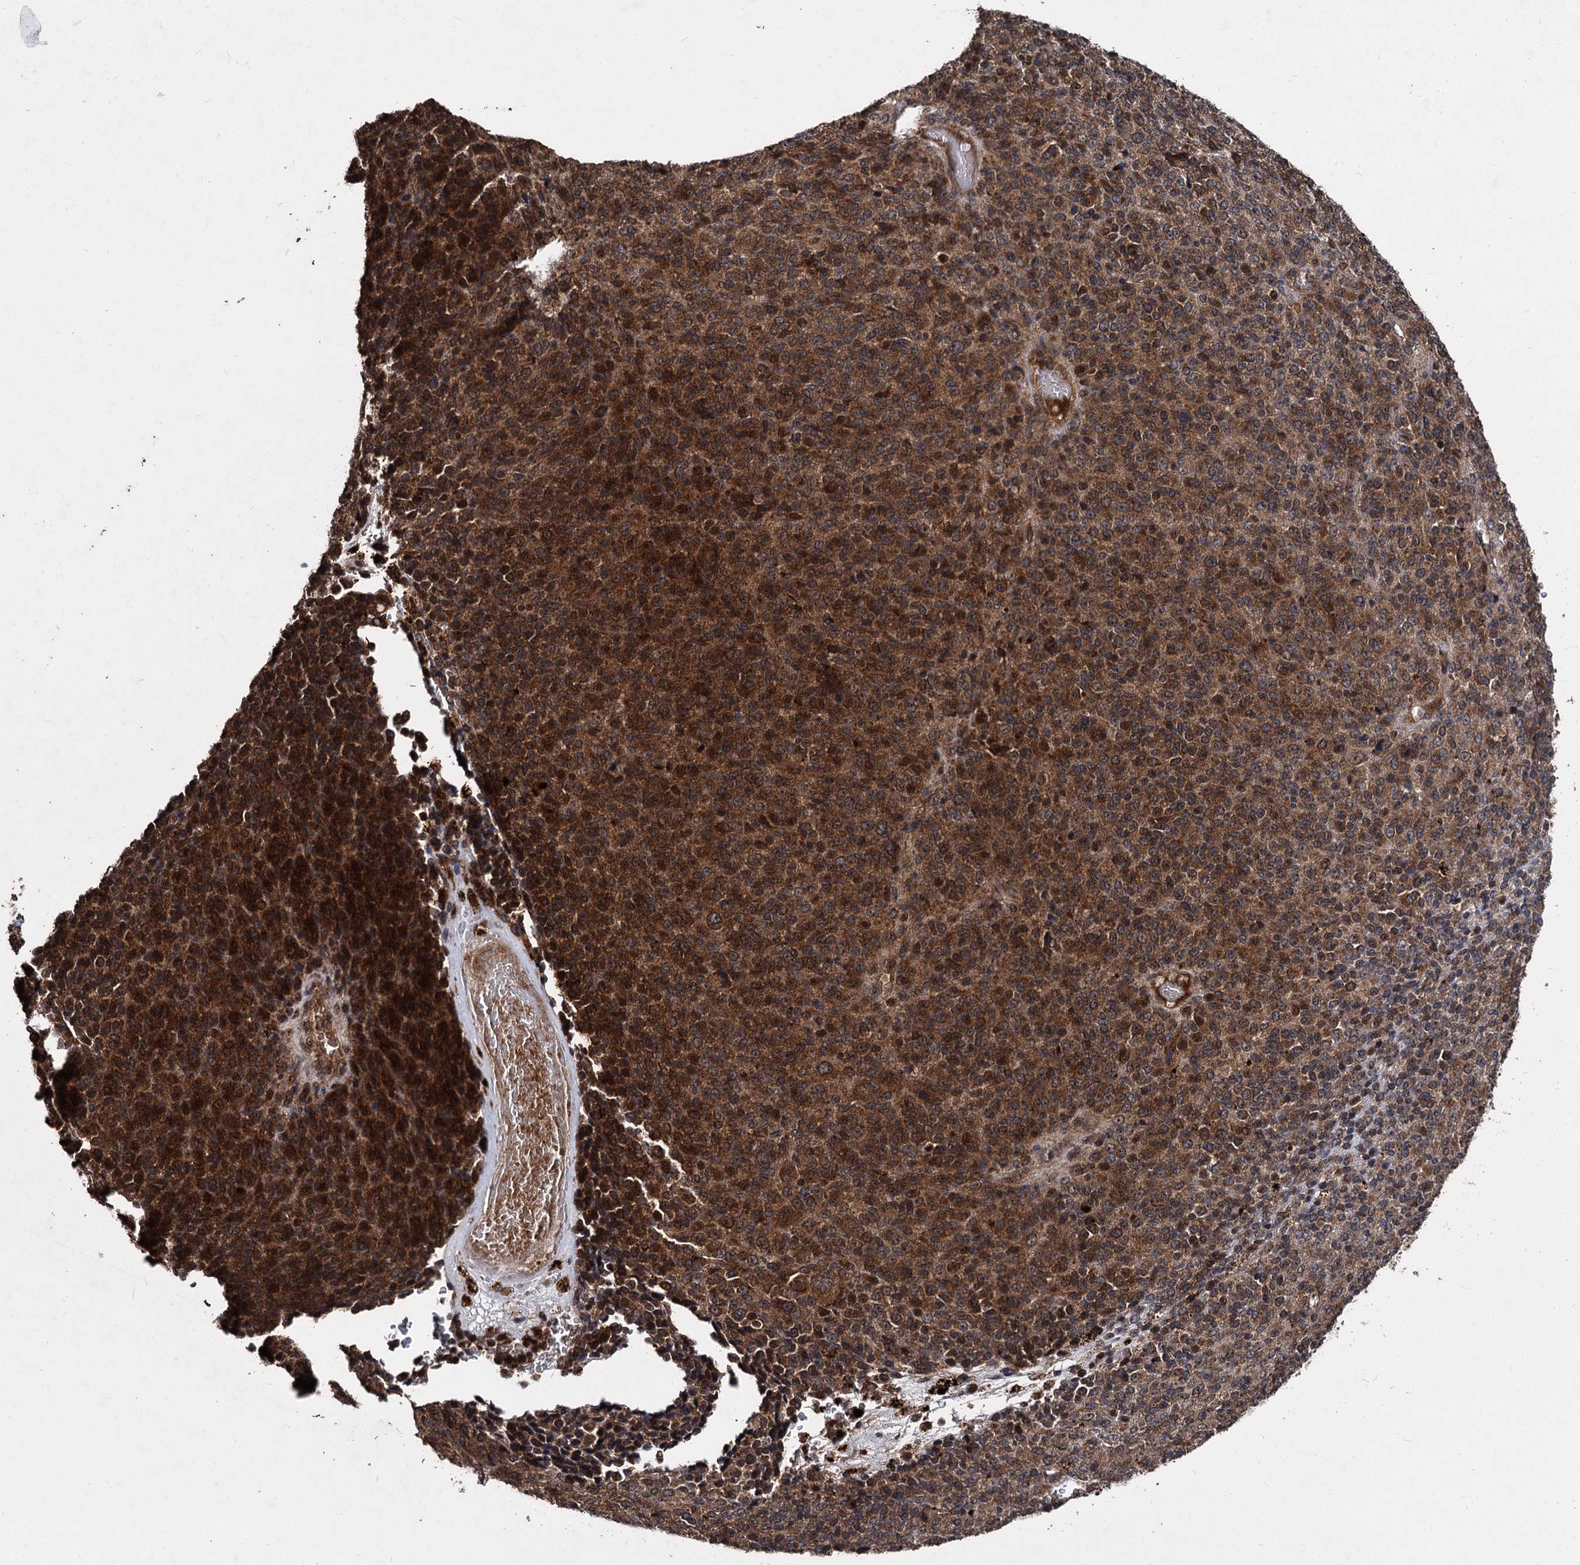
{"staining": {"intensity": "strong", "quantity": ">75%", "location": "cytoplasmic/membranous,nuclear"}, "tissue": "melanoma", "cell_type": "Tumor cells", "image_type": "cancer", "snomed": [{"axis": "morphology", "description": "Malignant melanoma, Metastatic site"}, {"axis": "topography", "description": "Brain"}], "caption": "Malignant melanoma (metastatic site) stained with a brown dye reveals strong cytoplasmic/membranous and nuclear positive expression in about >75% of tumor cells.", "gene": "BCL2L2", "patient": {"sex": "female", "age": 56}}